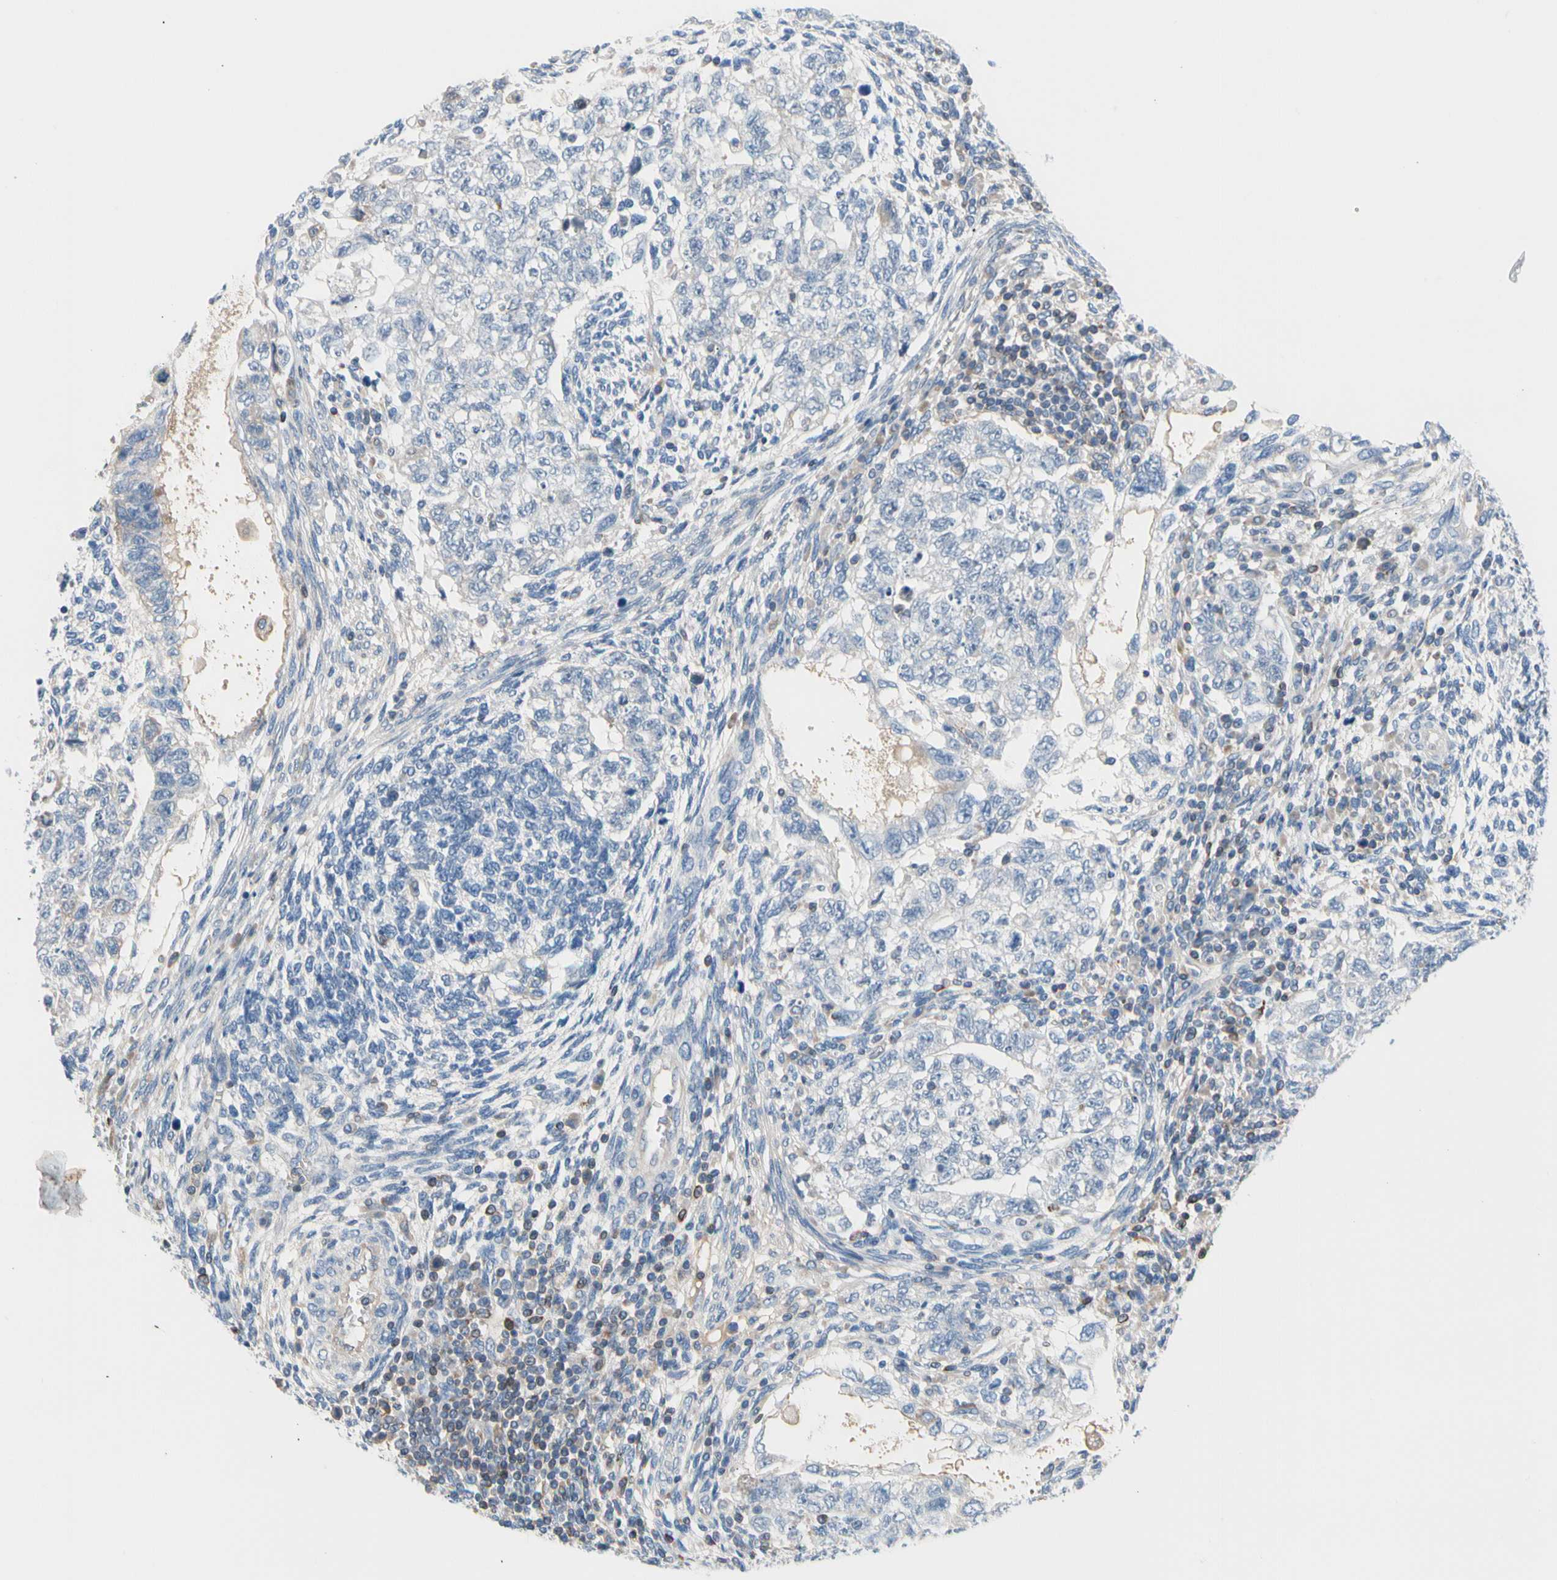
{"staining": {"intensity": "negative", "quantity": "none", "location": "none"}, "tissue": "testis cancer", "cell_type": "Tumor cells", "image_type": "cancer", "snomed": [{"axis": "morphology", "description": "Normal tissue, NOS"}, {"axis": "morphology", "description": "Carcinoma, Embryonal, NOS"}, {"axis": "topography", "description": "Testis"}], "caption": "DAB immunohistochemical staining of human testis cancer (embryonal carcinoma) exhibits no significant staining in tumor cells. (Immunohistochemistry (ihc), brightfield microscopy, high magnification).", "gene": "MAP3K3", "patient": {"sex": "male", "age": 36}}